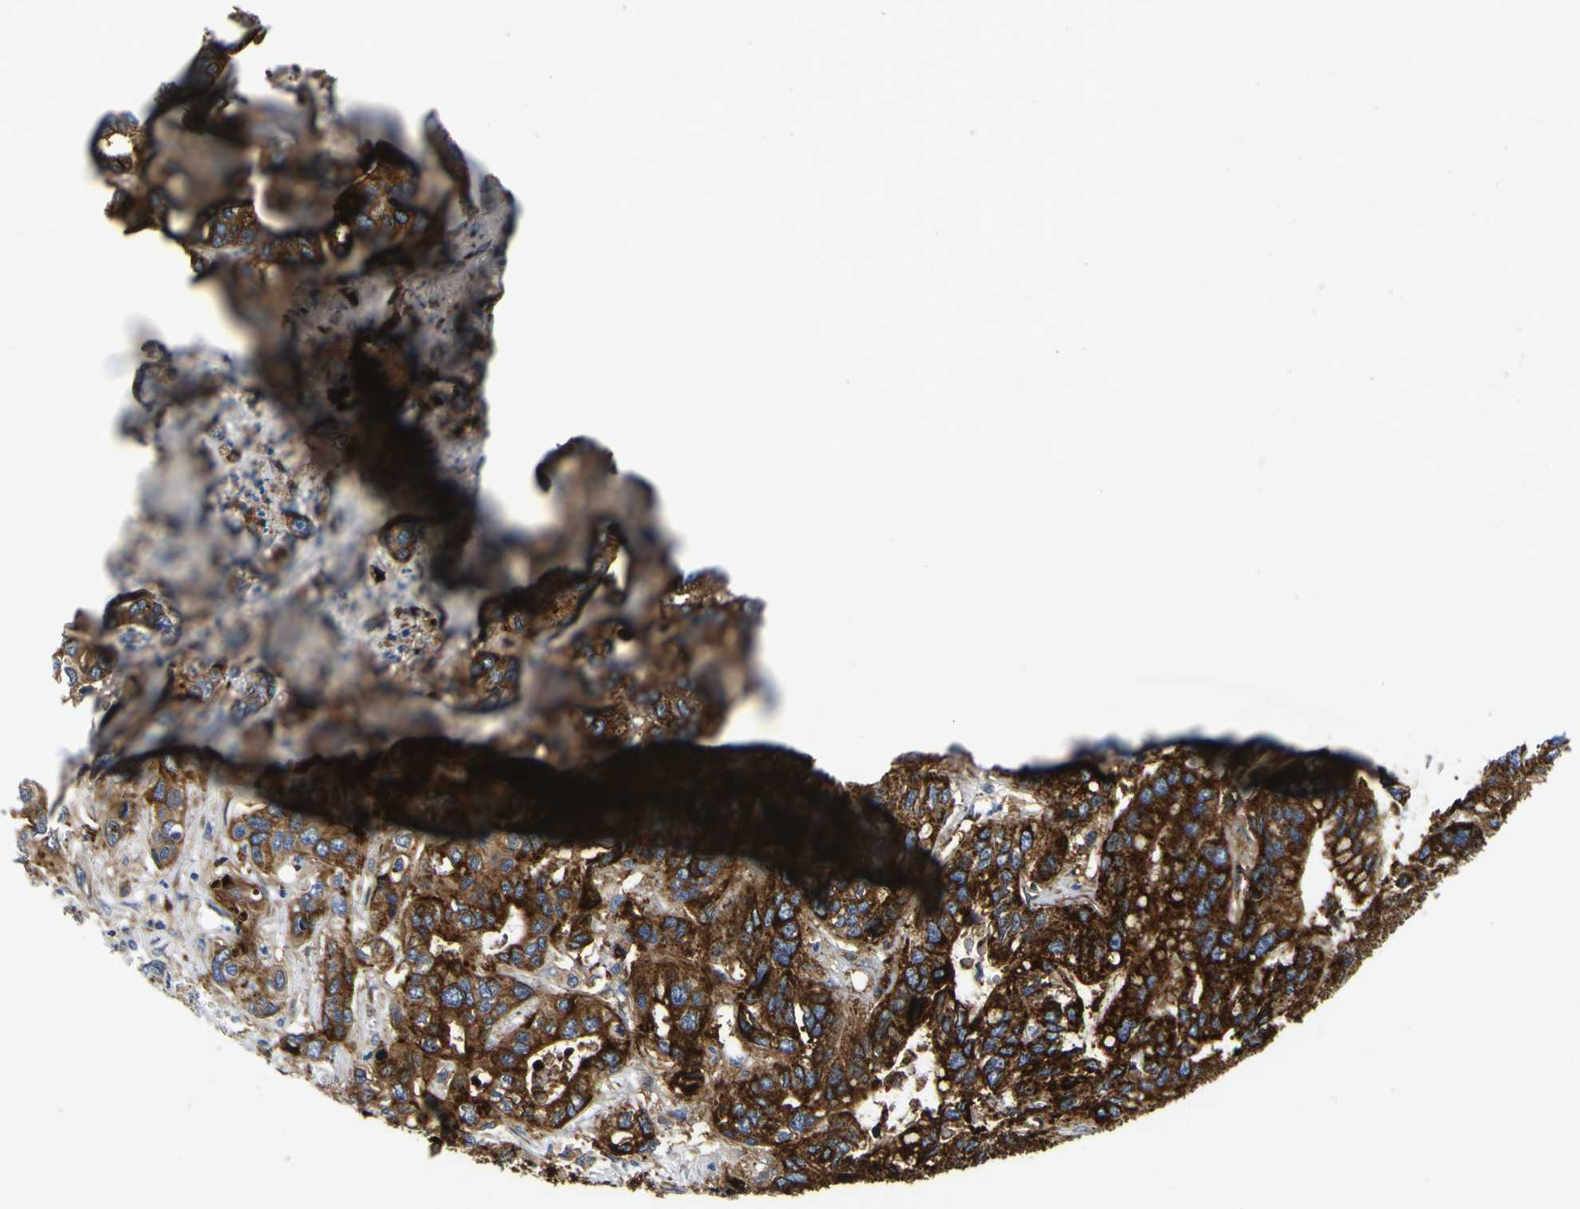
{"staining": {"intensity": "strong", "quantity": ">75%", "location": "cytoplasmic/membranous"}, "tissue": "liver cancer", "cell_type": "Tumor cells", "image_type": "cancer", "snomed": [{"axis": "morphology", "description": "Cholangiocarcinoma"}, {"axis": "topography", "description": "Liver"}], "caption": "The immunohistochemical stain highlights strong cytoplasmic/membranous positivity in tumor cells of cholangiocarcinoma (liver) tissue.", "gene": "SCD", "patient": {"sex": "female", "age": 65}}